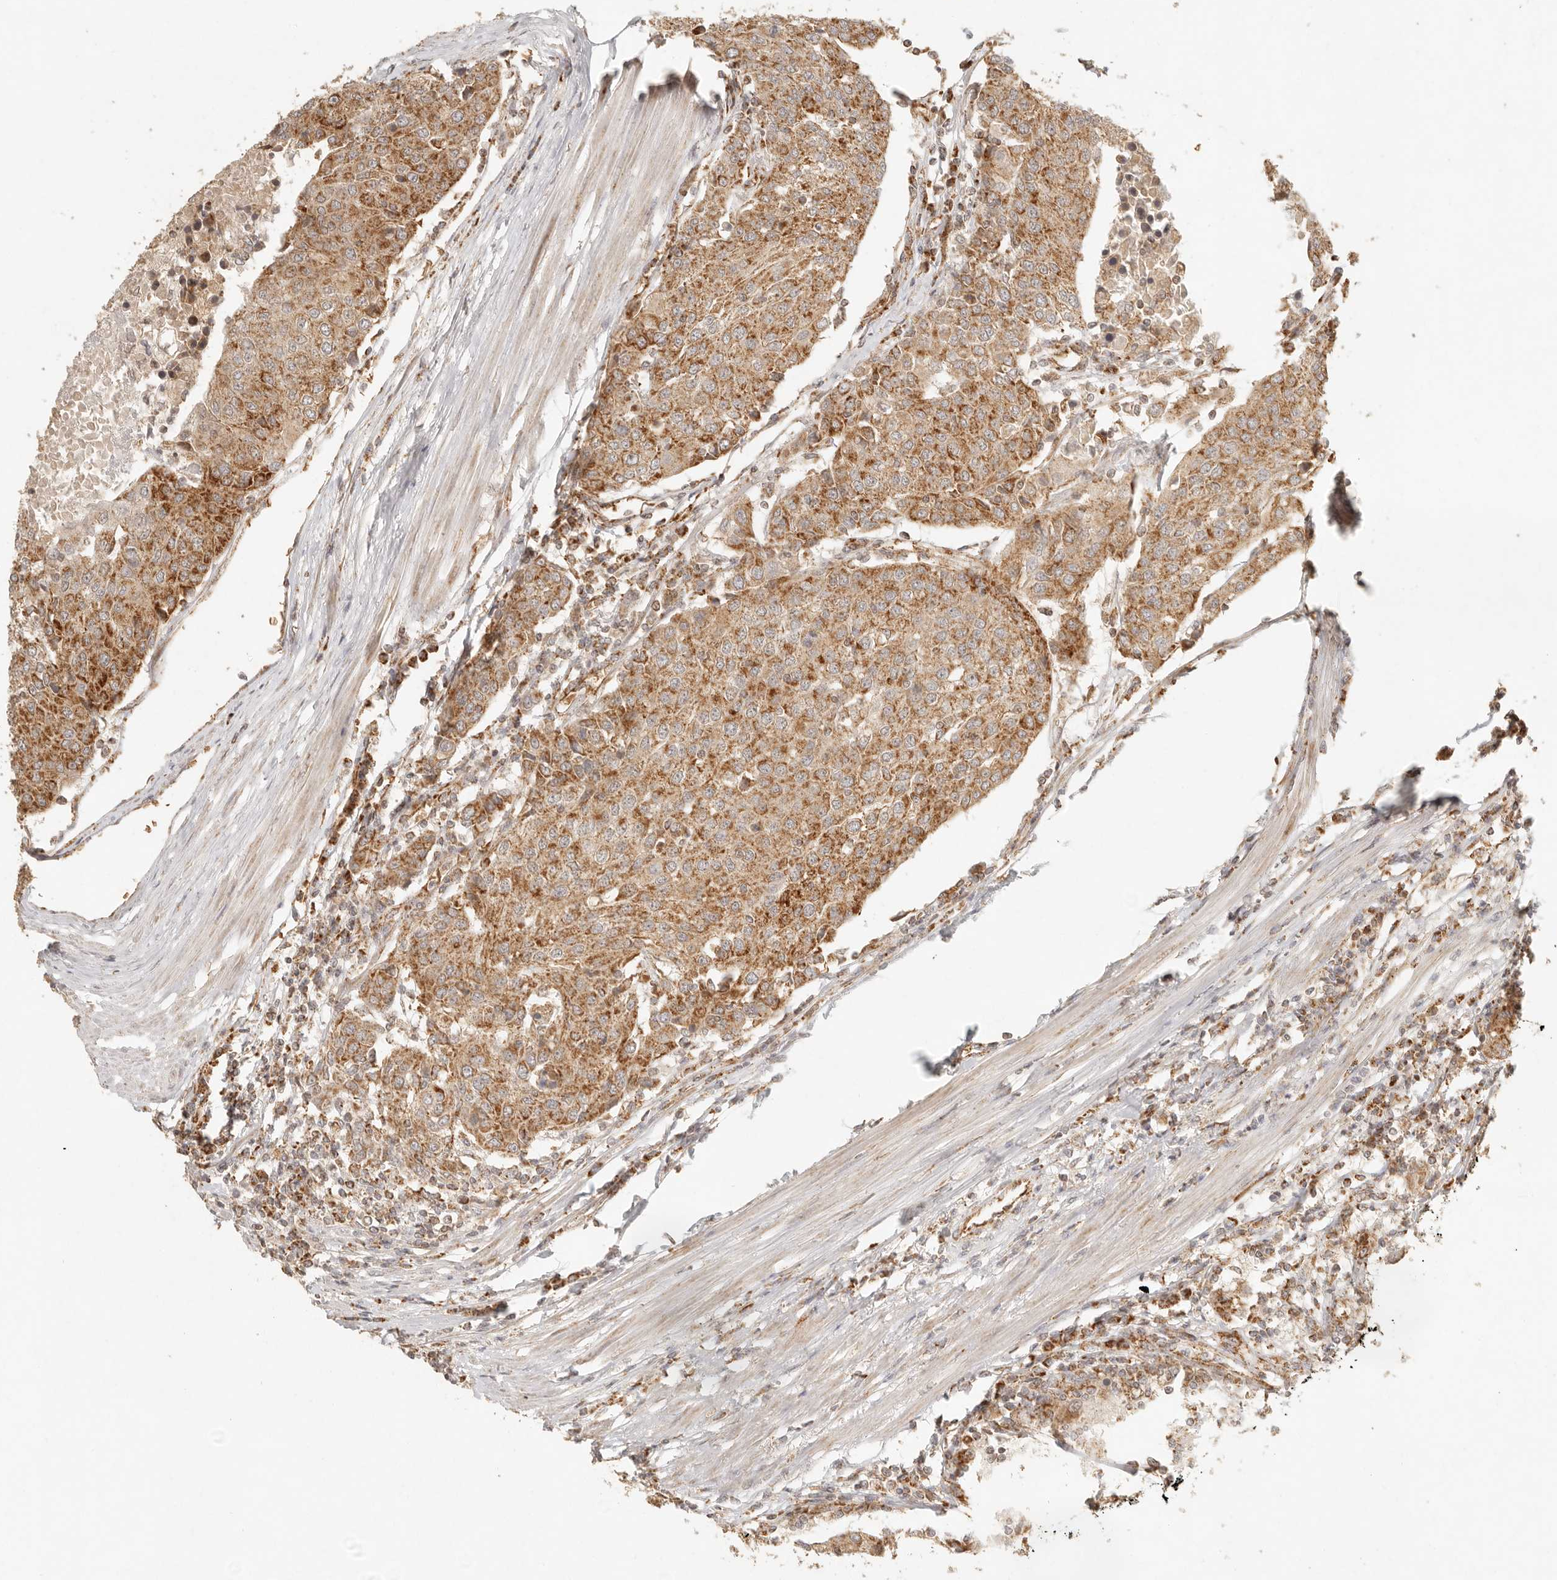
{"staining": {"intensity": "moderate", "quantity": ">75%", "location": "cytoplasmic/membranous"}, "tissue": "urothelial cancer", "cell_type": "Tumor cells", "image_type": "cancer", "snomed": [{"axis": "morphology", "description": "Urothelial carcinoma, High grade"}, {"axis": "topography", "description": "Urinary bladder"}], "caption": "Protein staining by immunohistochemistry (IHC) exhibits moderate cytoplasmic/membranous staining in approximately >75% of tumor cells in urothelial cancer.", "gene": "MRPL55", "patient": {"sex": "female", "age": 85}}